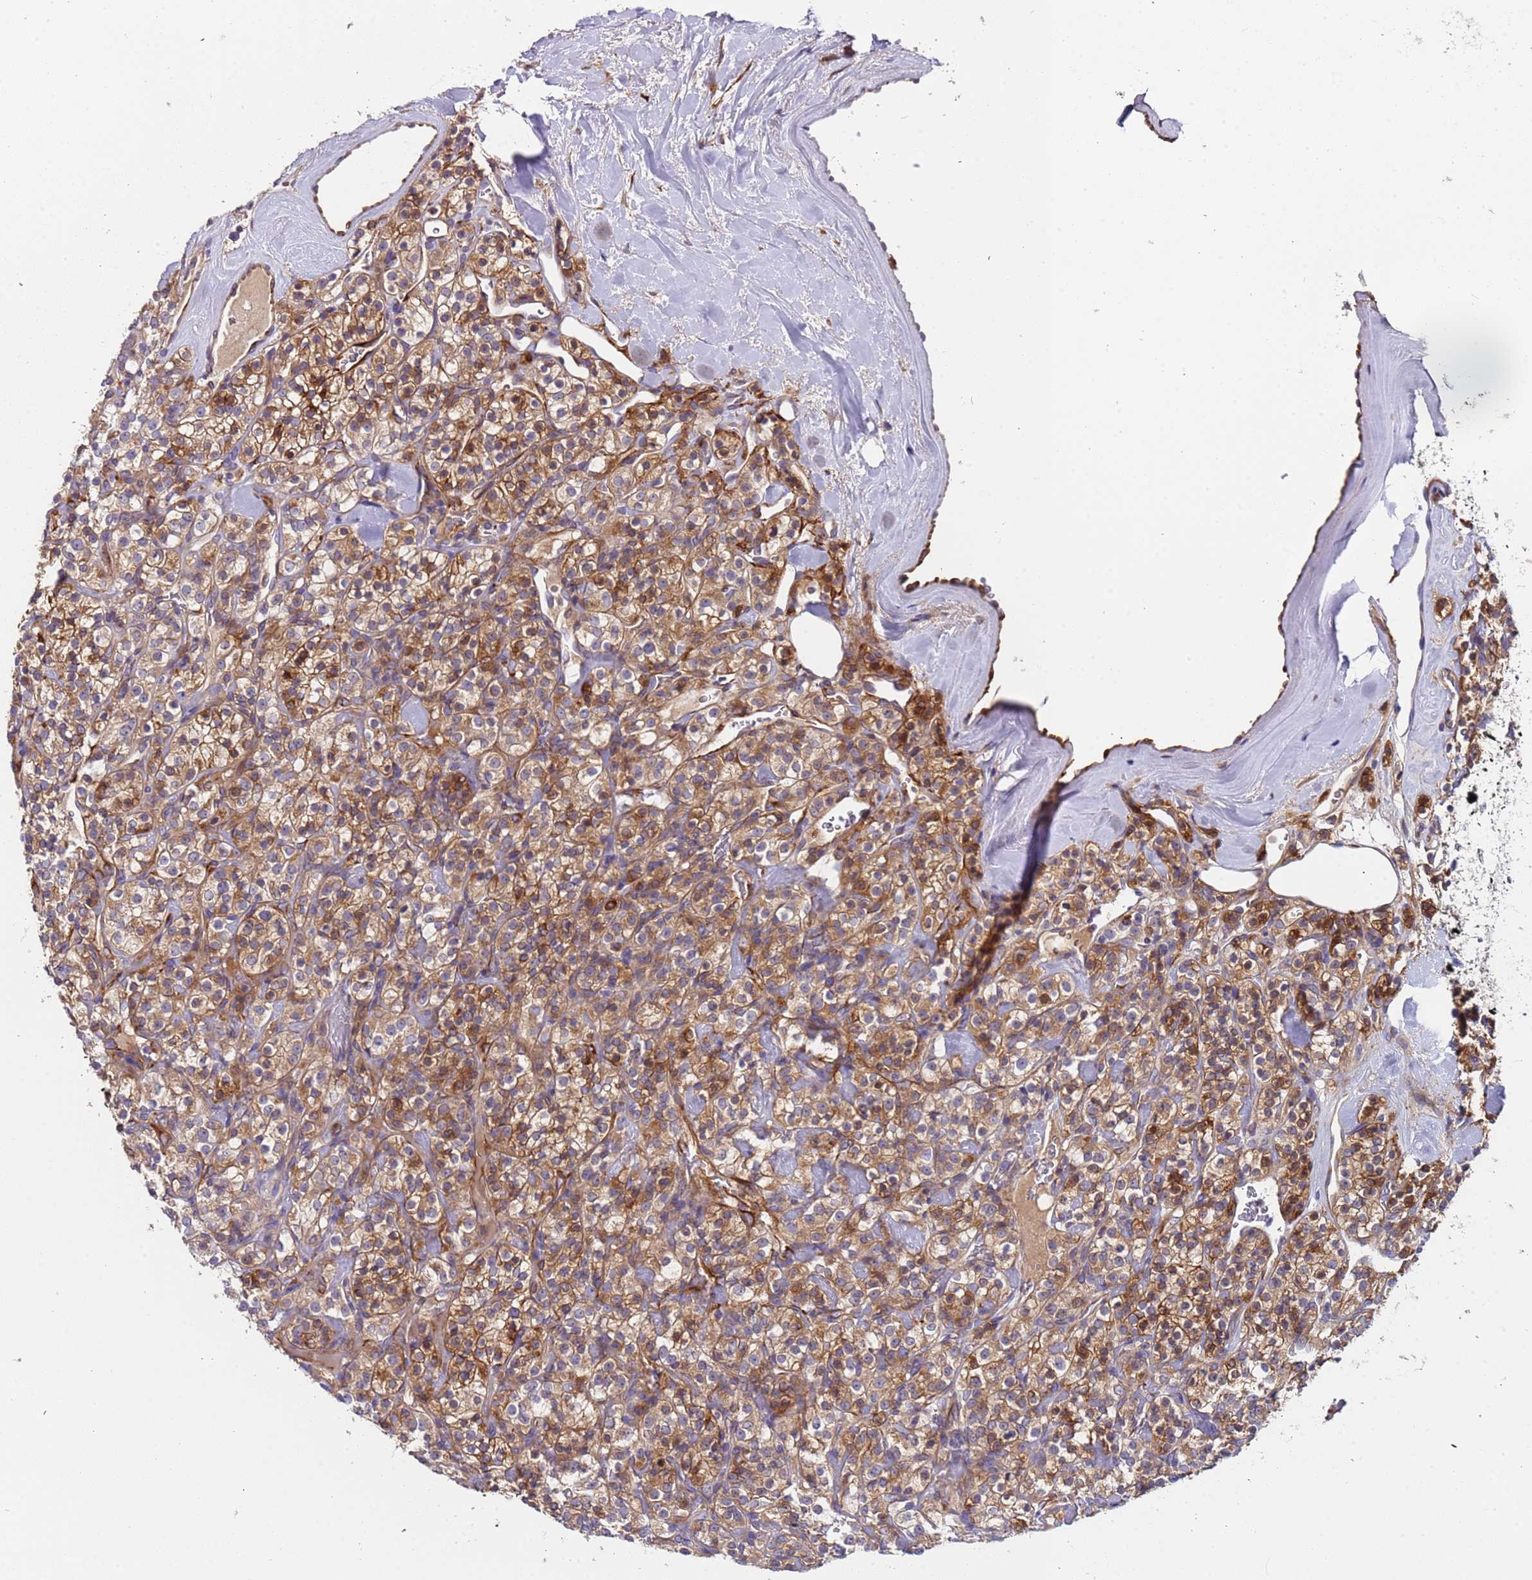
{"staining": {"intensity": "moderate", "quantity": ">75%", "location": "cytoplasmic/membranous"}, "tissue": "renal cancer", "cell_type": "Tumor cells", "image_type": "cancer", "snomed": [{"axis": "morphology", "description": "Adenocarcinoma, NOS"}, {"axis": "topography", "description": "Kidney"}], "caption": "Protein expression analysis of human renal cancer reveals moderate cytoplasmic/membranous positivity in approximately >75% of tumor cells. Nuclei are stained in blue.", "gene": "PAQR7", "patient": {"sex": "male", "age": 77}}